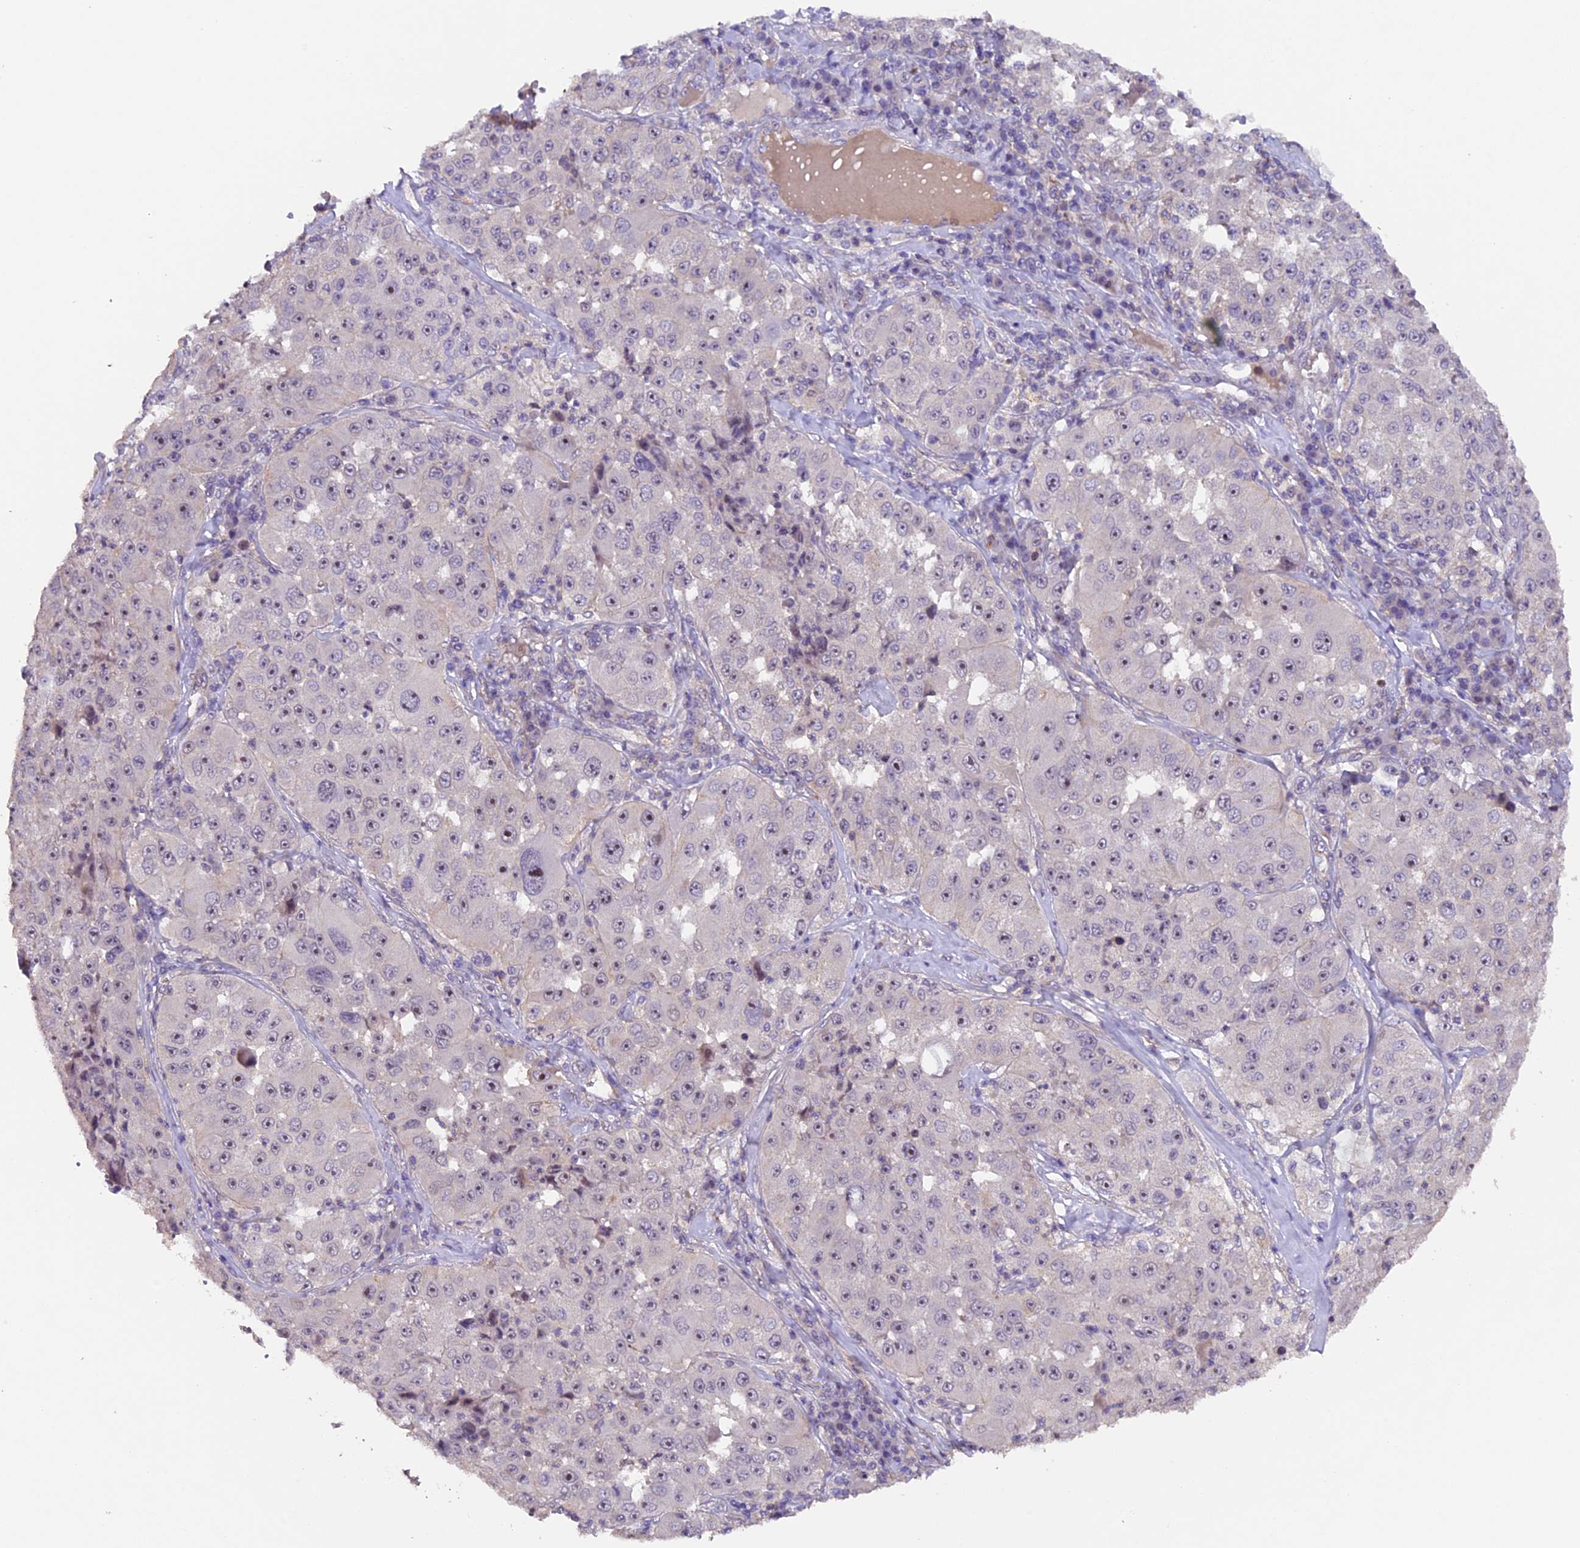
{"staining": {"intensity": "negative", "quantity": "none", "location": "none"}, "tissue": "melanoma", "cell_type": "Tumor cells", "image_type": "cancer", "snomed": [{"axis": "morphology", "description": "Malignant melanoma, Metastatic site"}, {"axis": "topography", "description": "Lymph node"}], "caption": "Immunohistochemistry image of neoplastic tissue: malignant melanoma (metastatic site) stained with DAB (3,3'-diaminobenzidine) reveals no significant protein positivity in tumor cells.", "gene": "GNB5", "patient": {"sex": "male", "age": 62}}